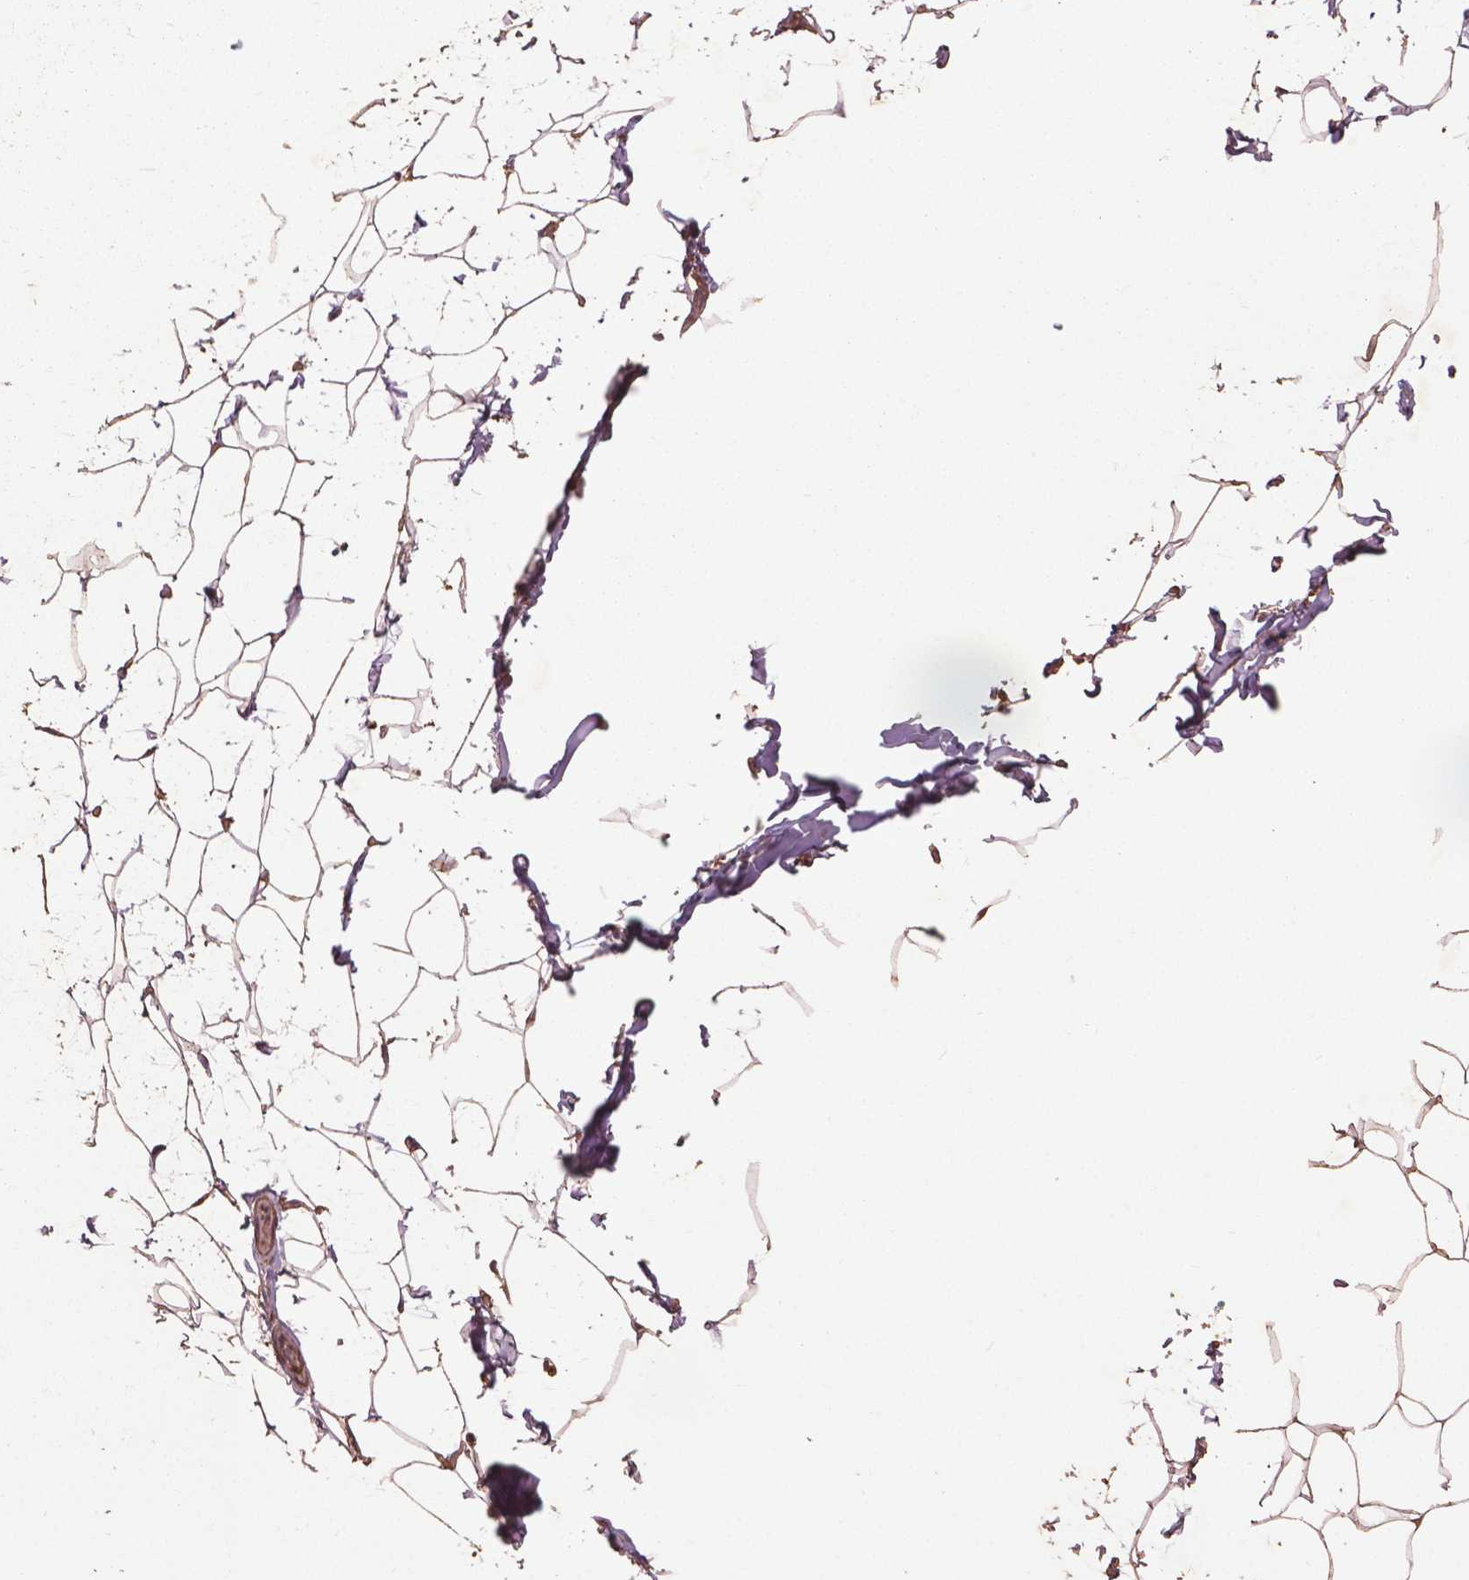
{"staining": {"intensity": "weak", "quantity": ">75%", "location": "cytoplasmic/membranous,nuclear"}, "tissue": "breast", "cell_type": "Adipocytes", "image_type": "normal", "snomed": [{"axis": "morphology", "description": "Normal tissue, NOS"}, {"axis": "topography", "description": "Breast"}], "caption": "This histopathology image reveals immunohistochemistry staining of benign human breast, with low weak cytoplasmic/membranous,nuclear positivity in approximately >75% of adipocytes.", "gene": "BABAM1", "patient": {"sex": "female", "age": 32}}